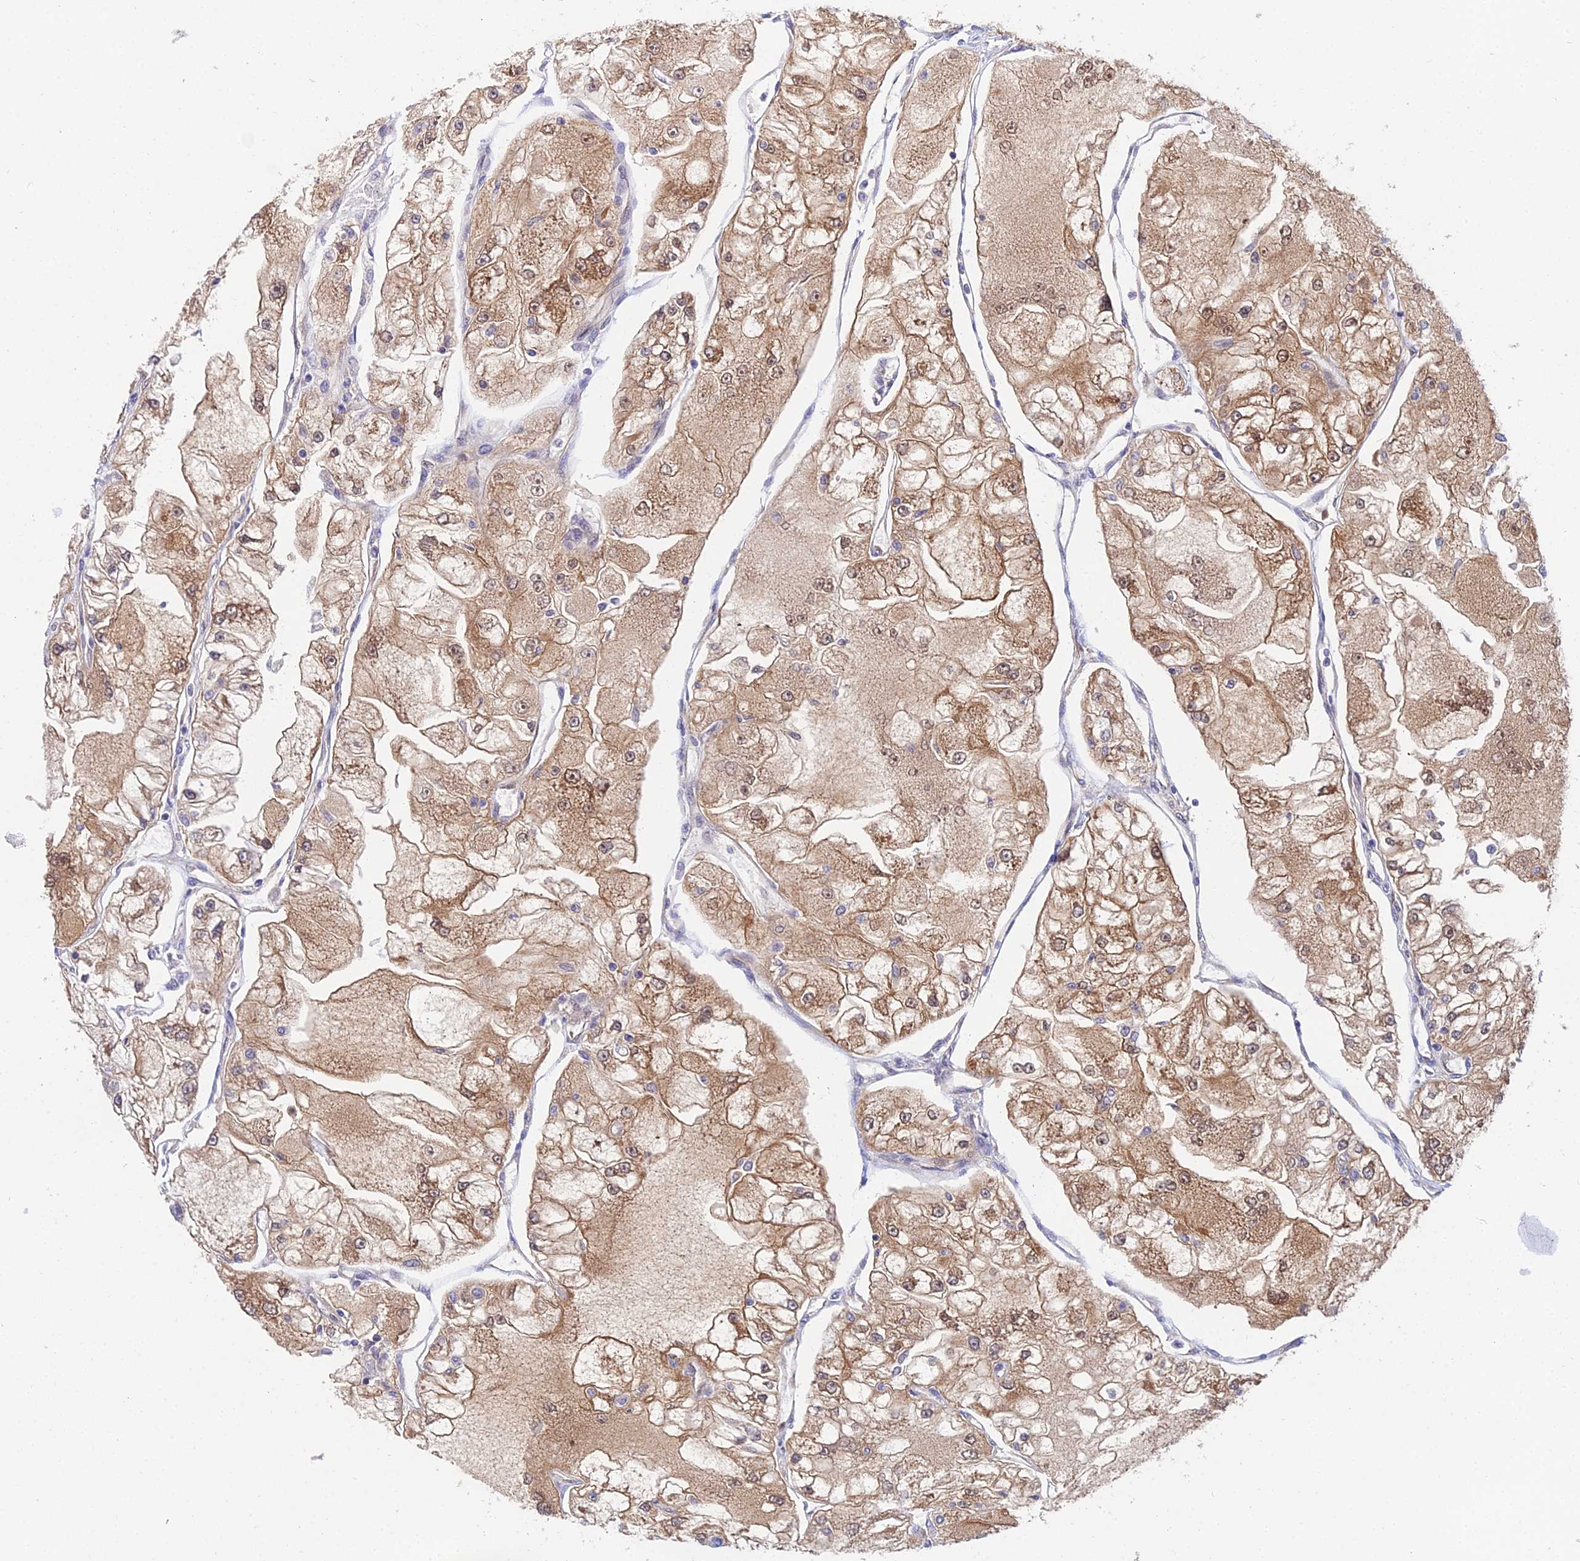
{"staining": {"intensity": "moderate", "quantity": ">75%", "location": "cytoplasmic/membranous,nuclear"}, "tissue": "renal cancer", "cell_type": "Tumor cells", "image_type": "cancer", "snomed": [{"axis": "morphology", "description": "Adenocarcinoma, NOS"}, {"axis": "topography", "description": "Kidney"}], "caption": "Human renal cancer (adenocarcinoma) stained with a brown dye displays moderate cytoplasmic/membranous and nuclear positive positivity in about >75% of tumor cells.", "gene": "PPP2R2C", "patient": {"sex": "female", "age": 72}}